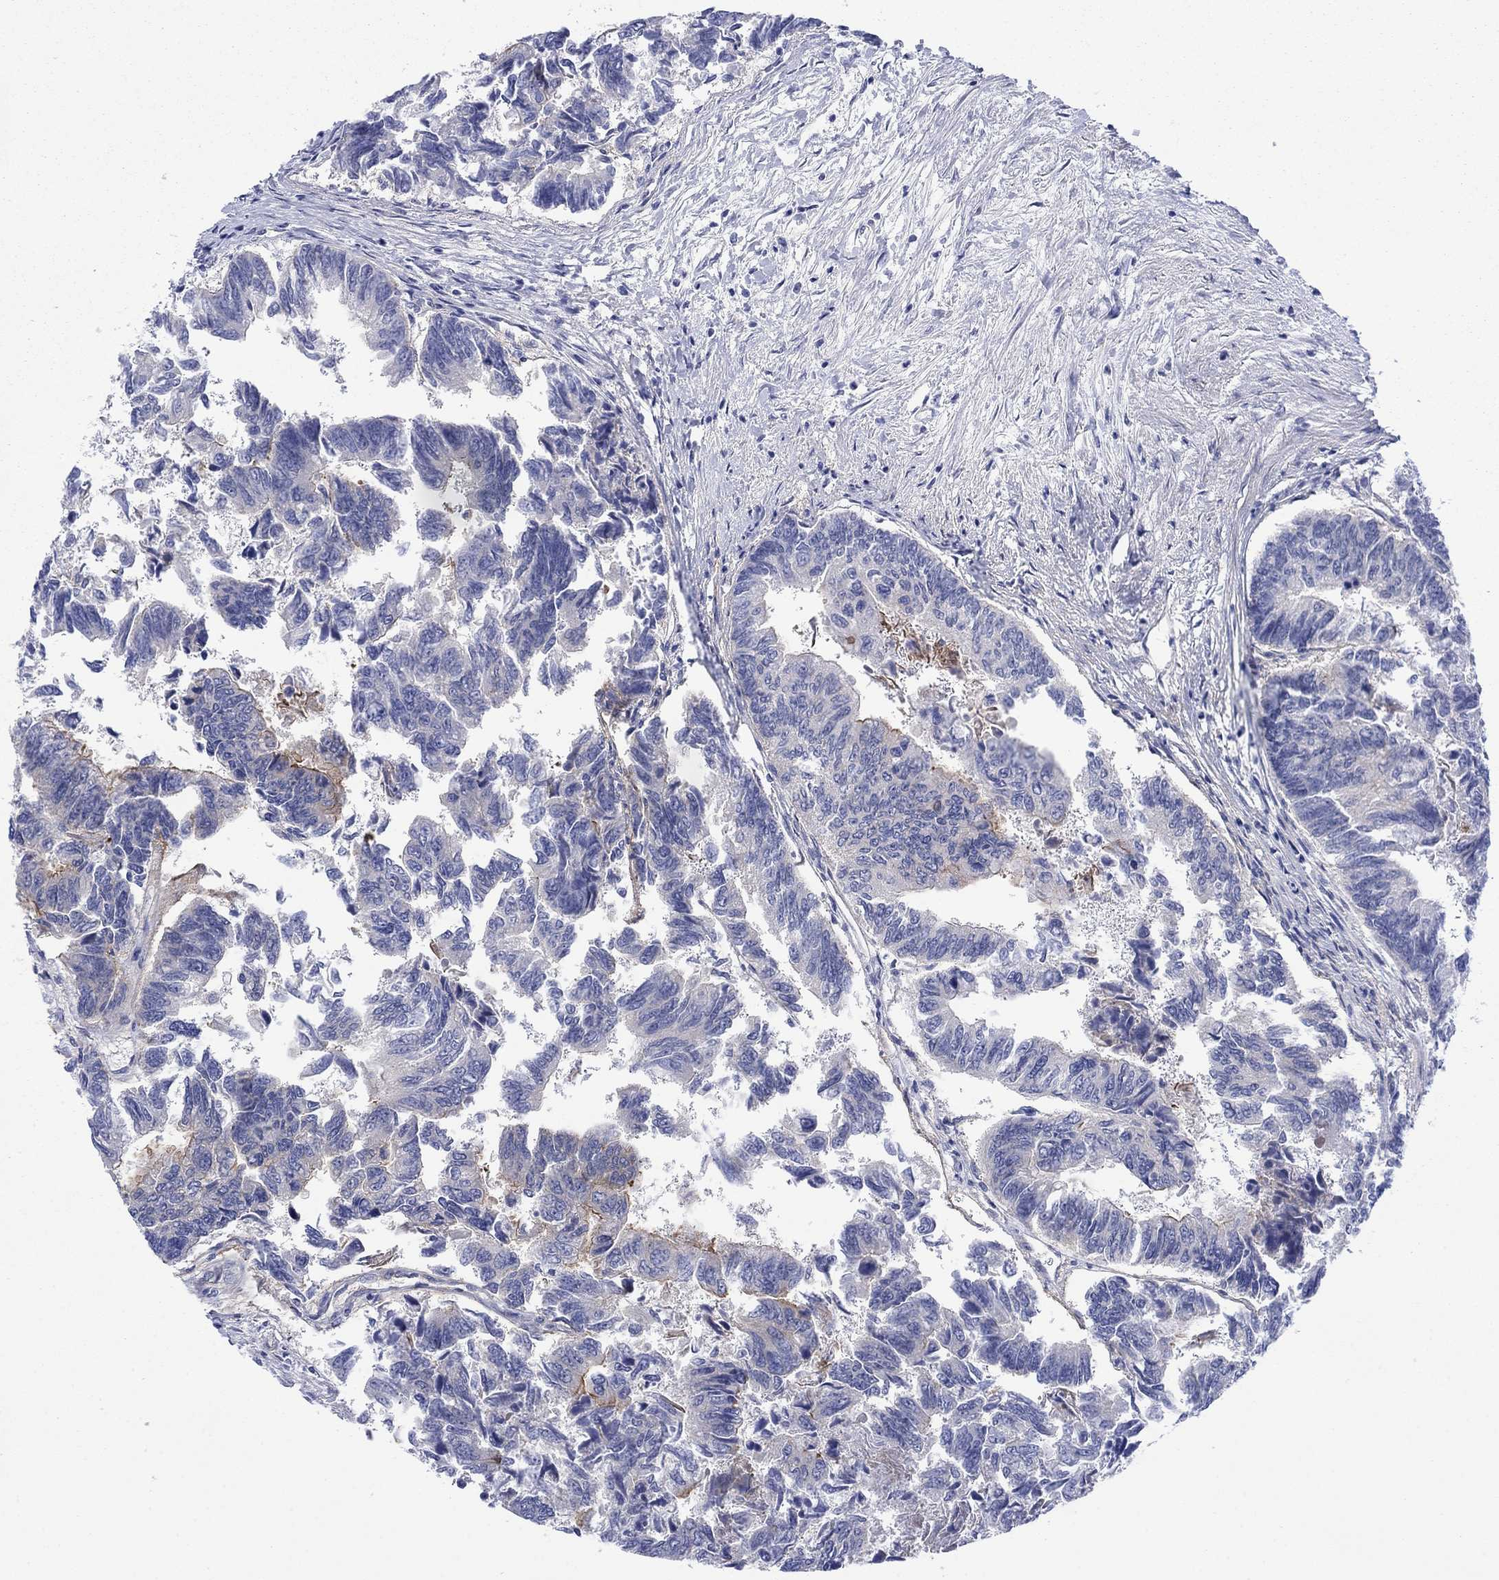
{"staining": {"intensity": "moderate", "quantity": "<25%", "location": "cytoplasmic/membranous"}, "tissue": "colorectal cancer", "cell_type": "Tumor cells", "image_type": "cancer", "snomed": [{"axis": "morphology", "description": "Adenocarcinoma, NOS"}, {"axis": "topography", "description": "Colon"}], "caption": "A micrograph of colorectal adenocarcinoma stained for a protein reveals moderate cytoplasmic/membranous brown staining in tumor cells.", "gene": "TPRN", "patient": {"sex": "female", "age": 65}}